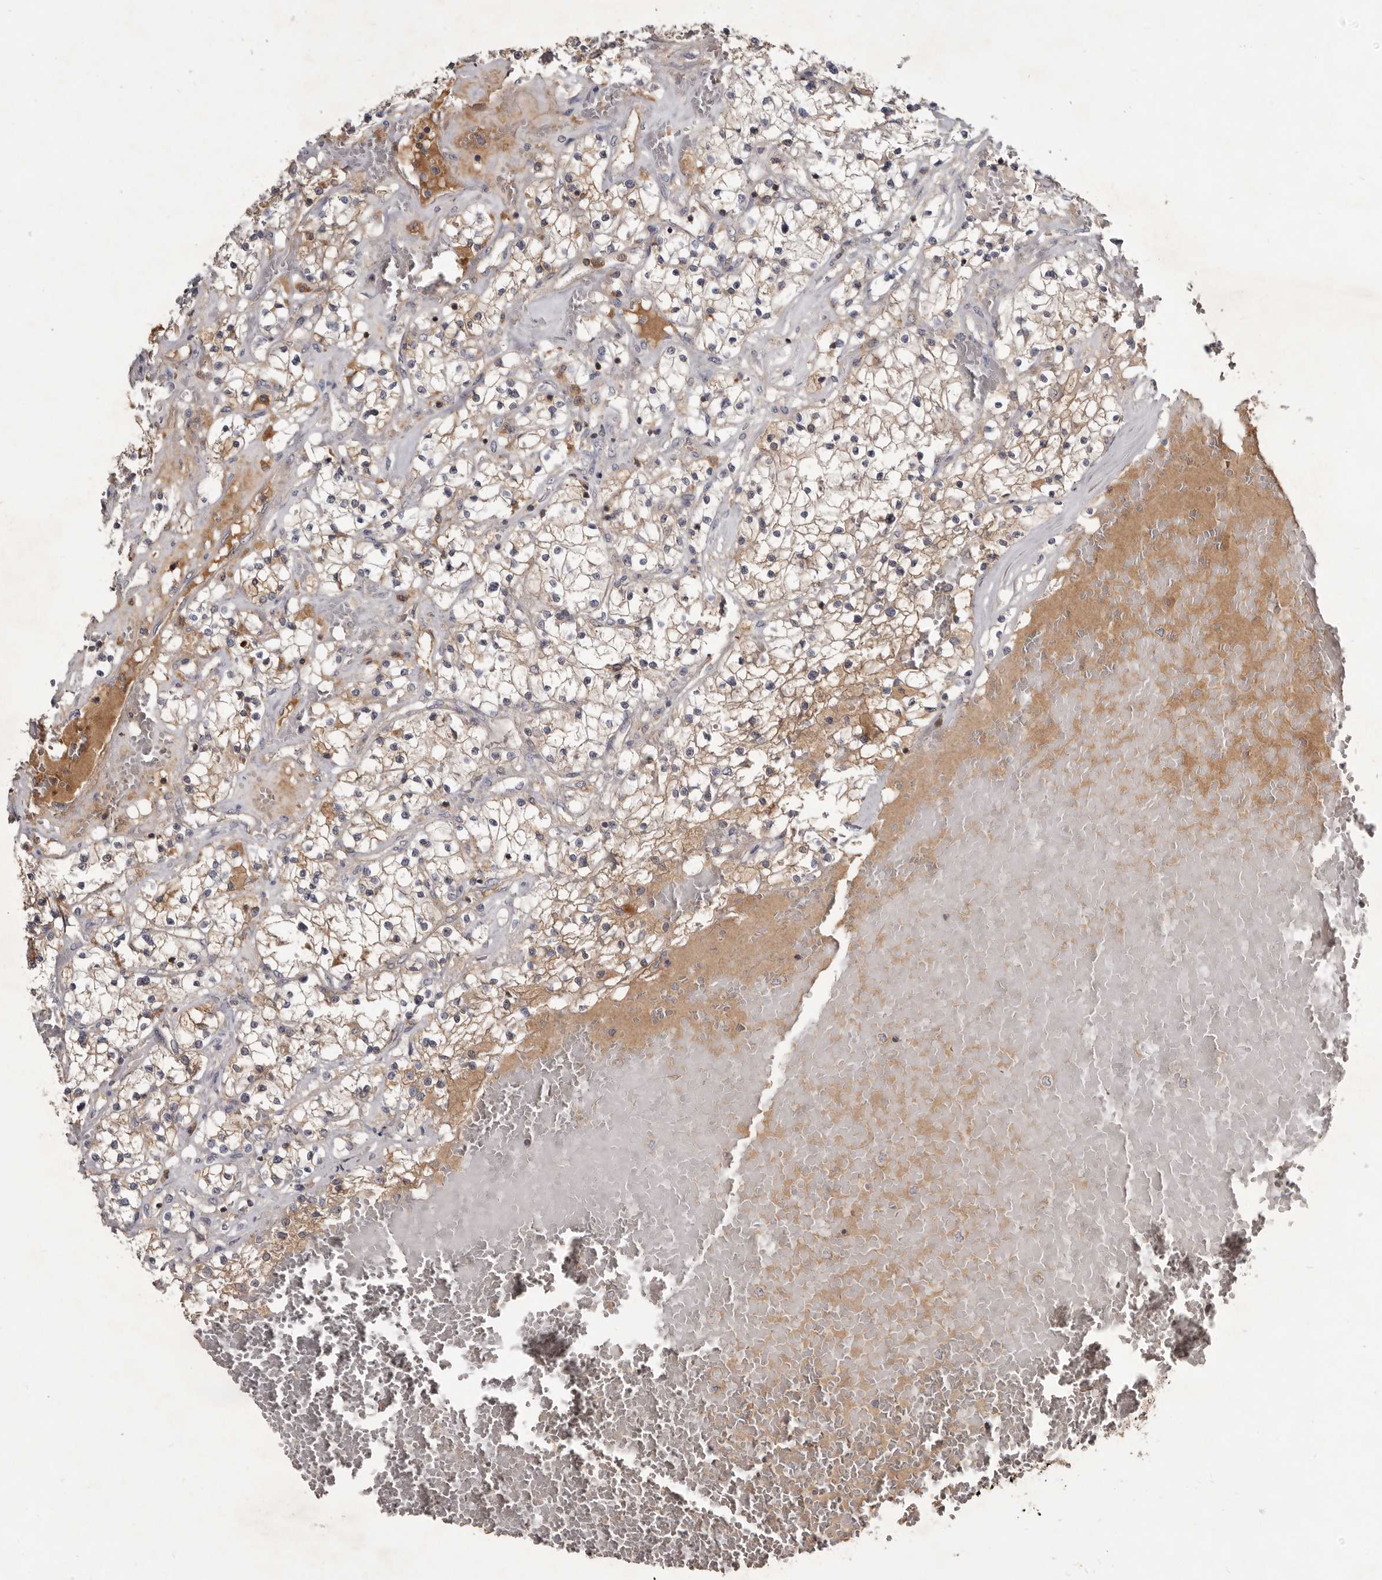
{"staining": {"intensity": "weak", "quantity": ">75%", "location": "cytoplasmic/membranous"}, "tissue": "renal cancer", "cell_type": "Tumor cells", "image_type": "cancer", "snomed": [{"axis": "morphology", "description": "Normal tissue, NOS"}, {"axis": "morphology", "description": "Adenocarcinoma, NOS"}, {"axis": "topography", "description": "Kidney"}], "caption": "Renal cancer (adenocarcinoma) tissue shows weak cytoplasmic/membranous positivity in about >75% of tumor cells, visualized by immunohistochemistry. (Brightfield microscopy of DAB IHC at high magnification).", "gene": "TTC39A", "patient": {"sex": "male", "age": 68}}